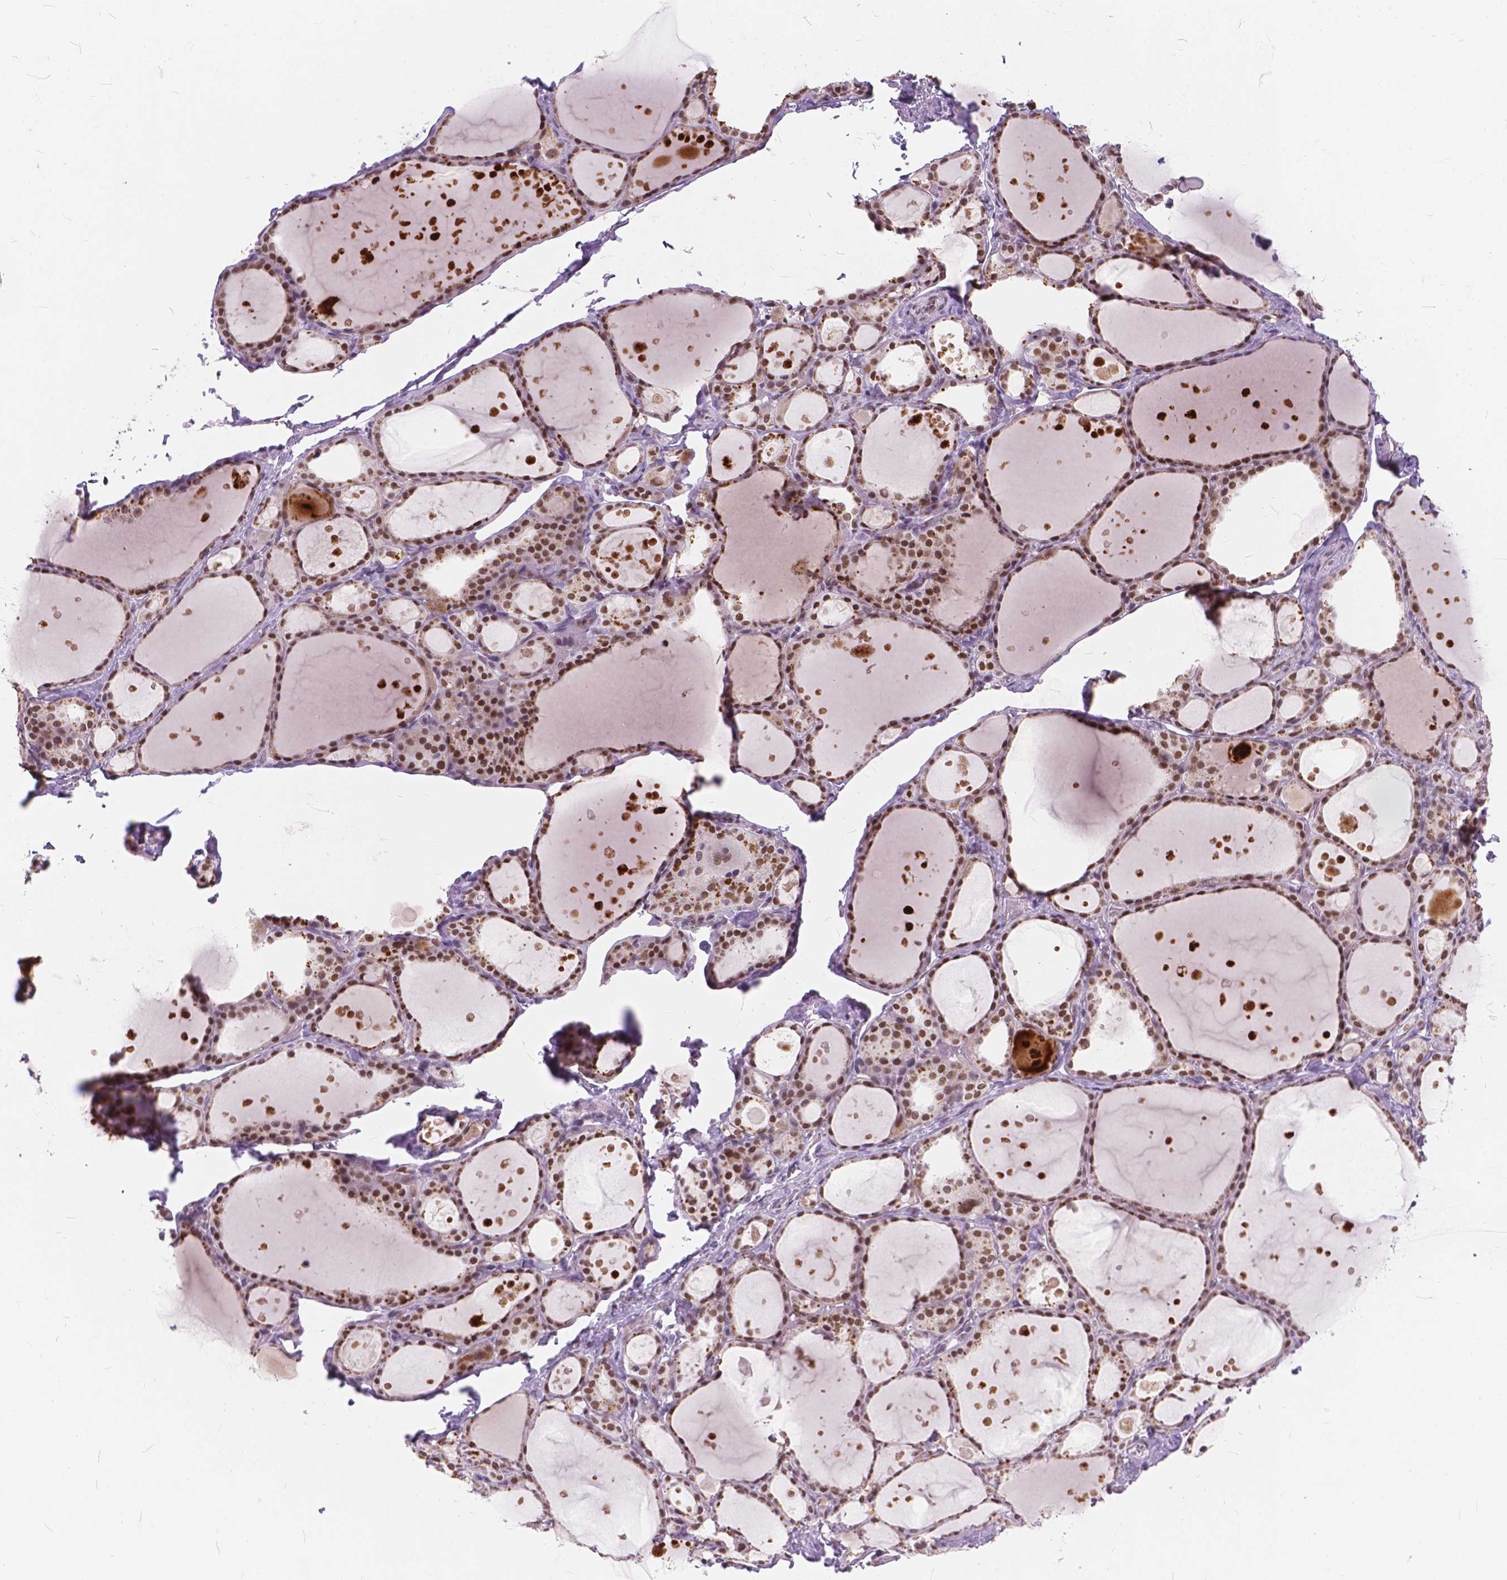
{"staining": {"intensity": "moderate", "quantity": ">75%", "location": "nuclear"}, "tissue": "thyroid gland", "cell_type": "Glandular cells", "image_type": "normal", "snomed": [{"axis": "morphology", "description": "Normal tissue, NOS"}, {"axis": "topography", "description": "Thyroid gland"}], "caption": "Unremarkable thyroid gland exhibits moderate nuclear expression in approximately >75% of glandular cells, visualized by immunohistochemistry.", "gene": "FAM53A", "patient": {"sex": "male", "age": 68}}